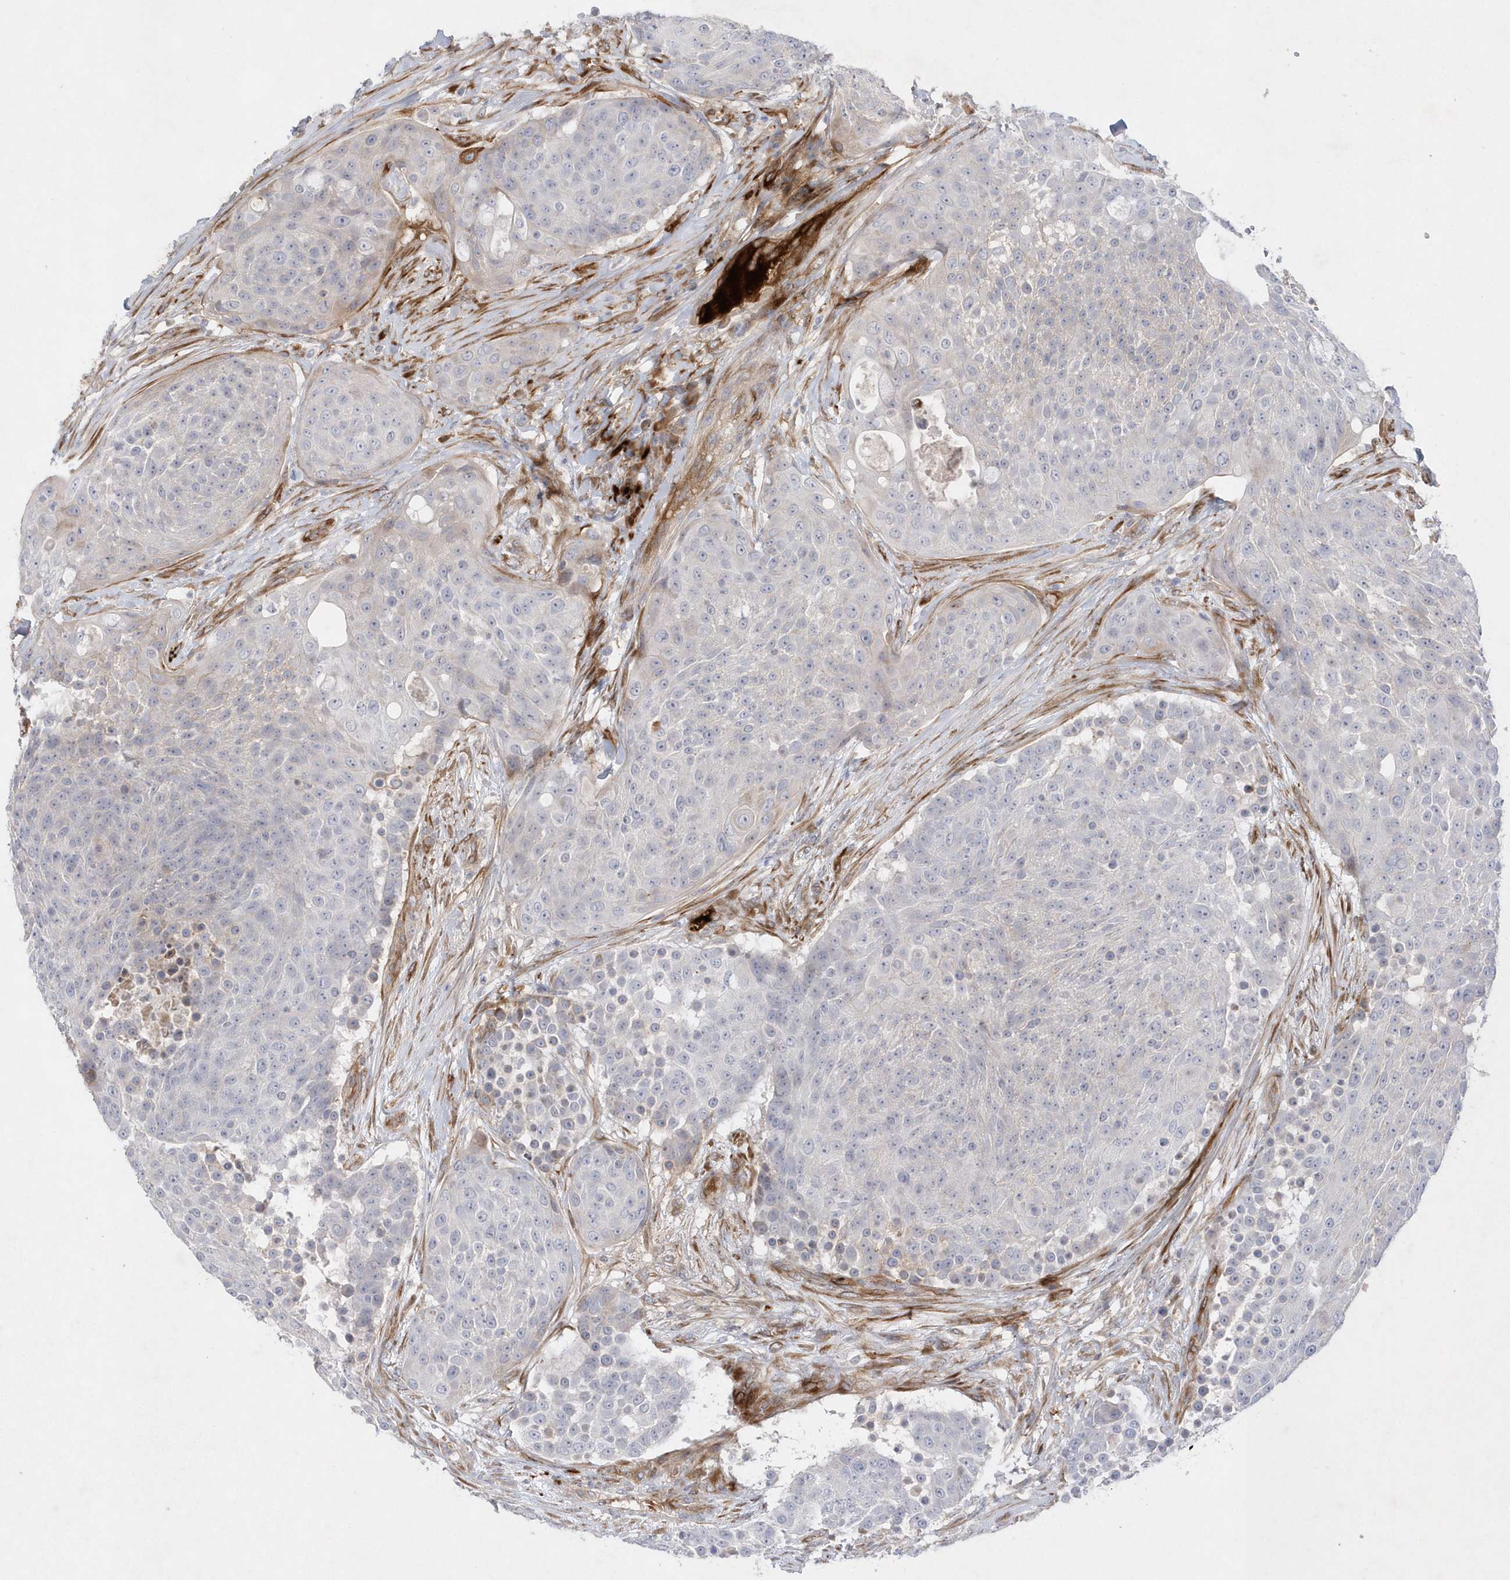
{"staining": {"intensity": "negative", "quantity": "none", "location": "none"}, "tissue": "urothelial cancer", "cell_type": "Tumor cells", "image_type": "cancer", "snomed": [{"axis": "morphology", "description": "Urothelial carcinoma, High grade"}, {"axis": "topography", "description": "Urinary bladder"}], "caption": "A high-resolution micrograph shows IHC staining of urothelial carcinoma (high-grade), which demonstrates no significant expression in tumor cells.", "gene": "TMEM132B", "patient": {"sex": "female", "age": 63}}